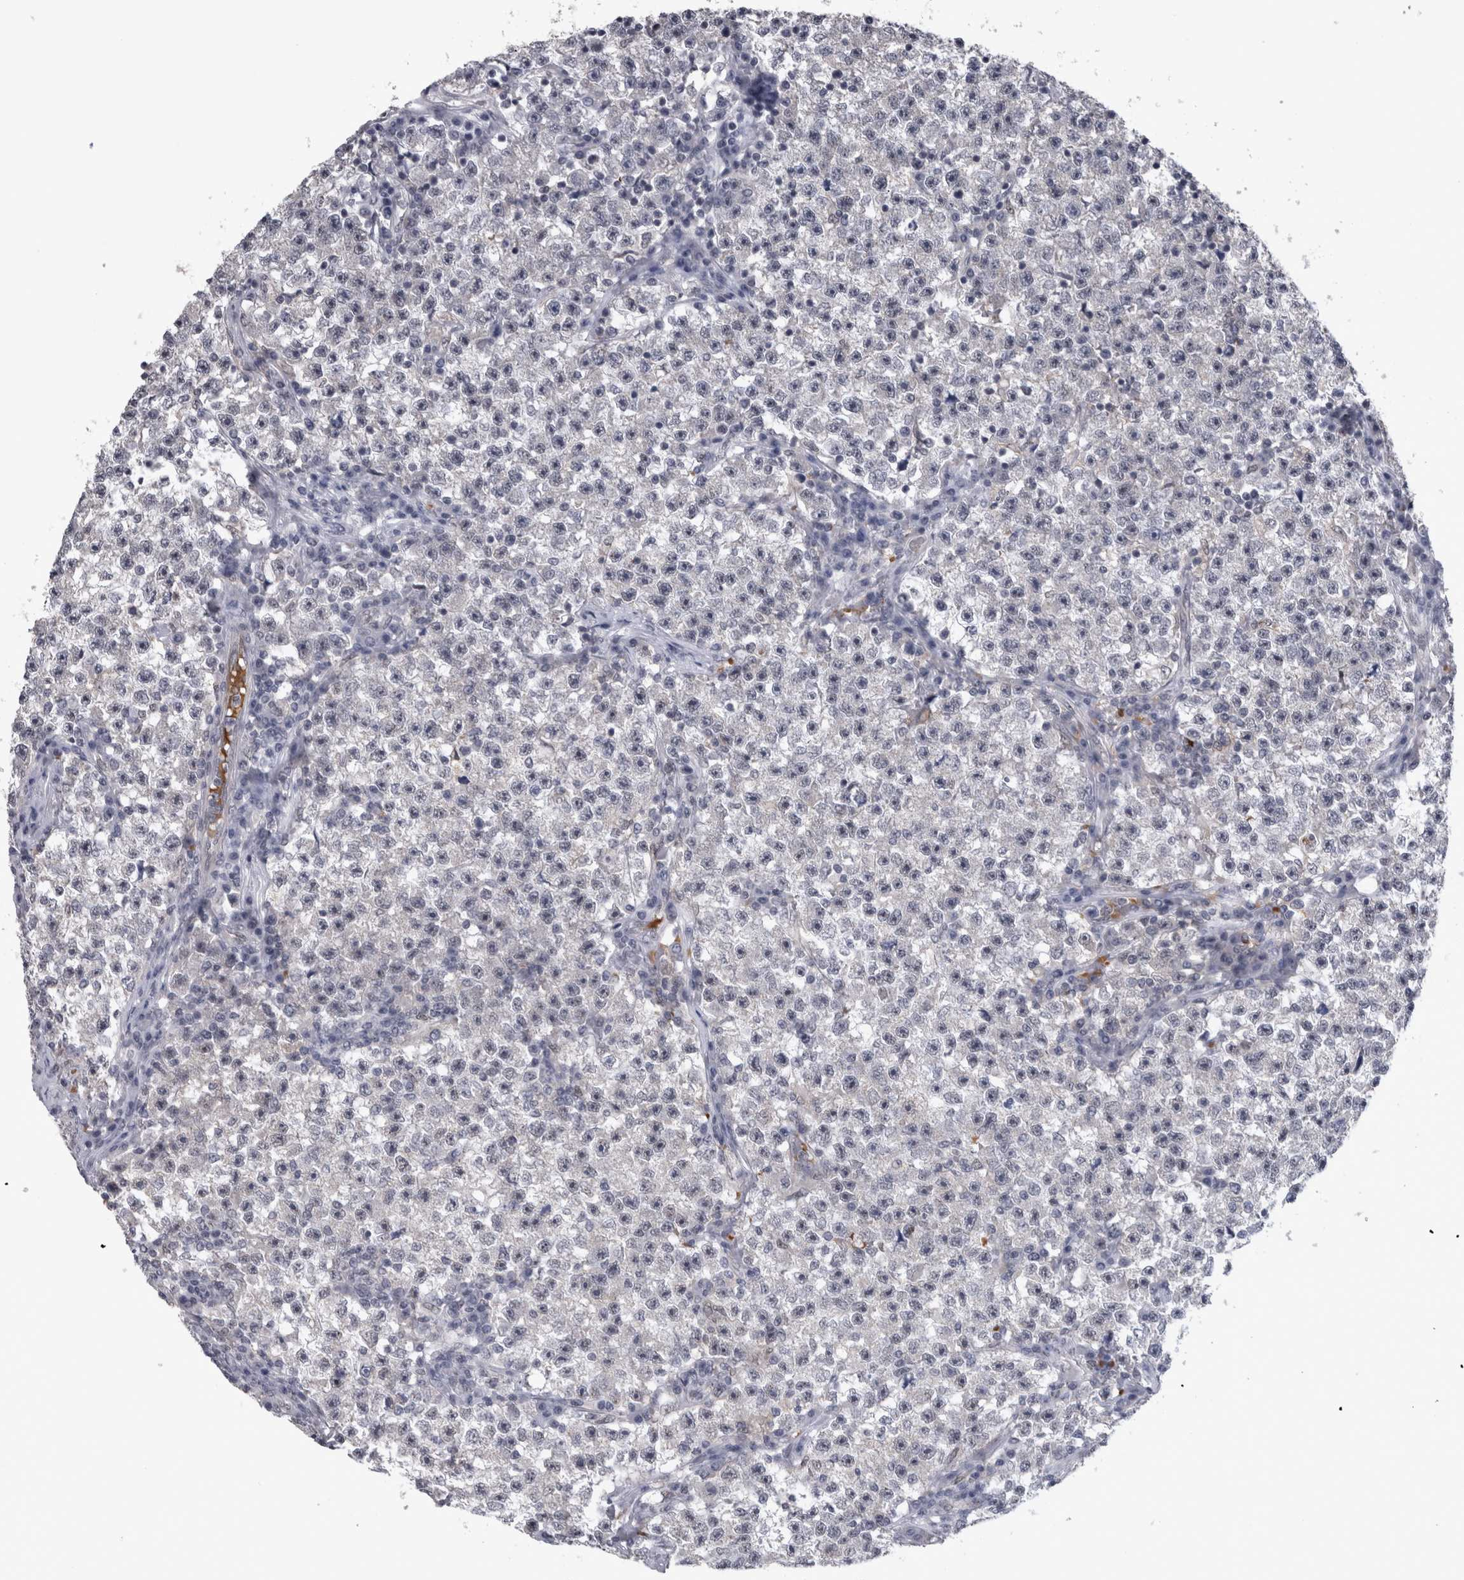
{"staining": {"intensity": "negative", "quantity": "none", "location": "none"}, "tissue": "testis cancer", "cell_type": "Tumor cells", "image_type": "cancer", "snomed": [{"axis": "morphology", "description": "Seminoma, NOS"}, {"axis": "topography", "description": "Testis"}], "caption": "IHC micrograph of human seminoma (testis) stained for a protein (brown), which displays no positivity in tumor cells. (DAB IHC, high magnification).", "gene": "PEBP4", "patient": {"sex": "male", "age": 22}}